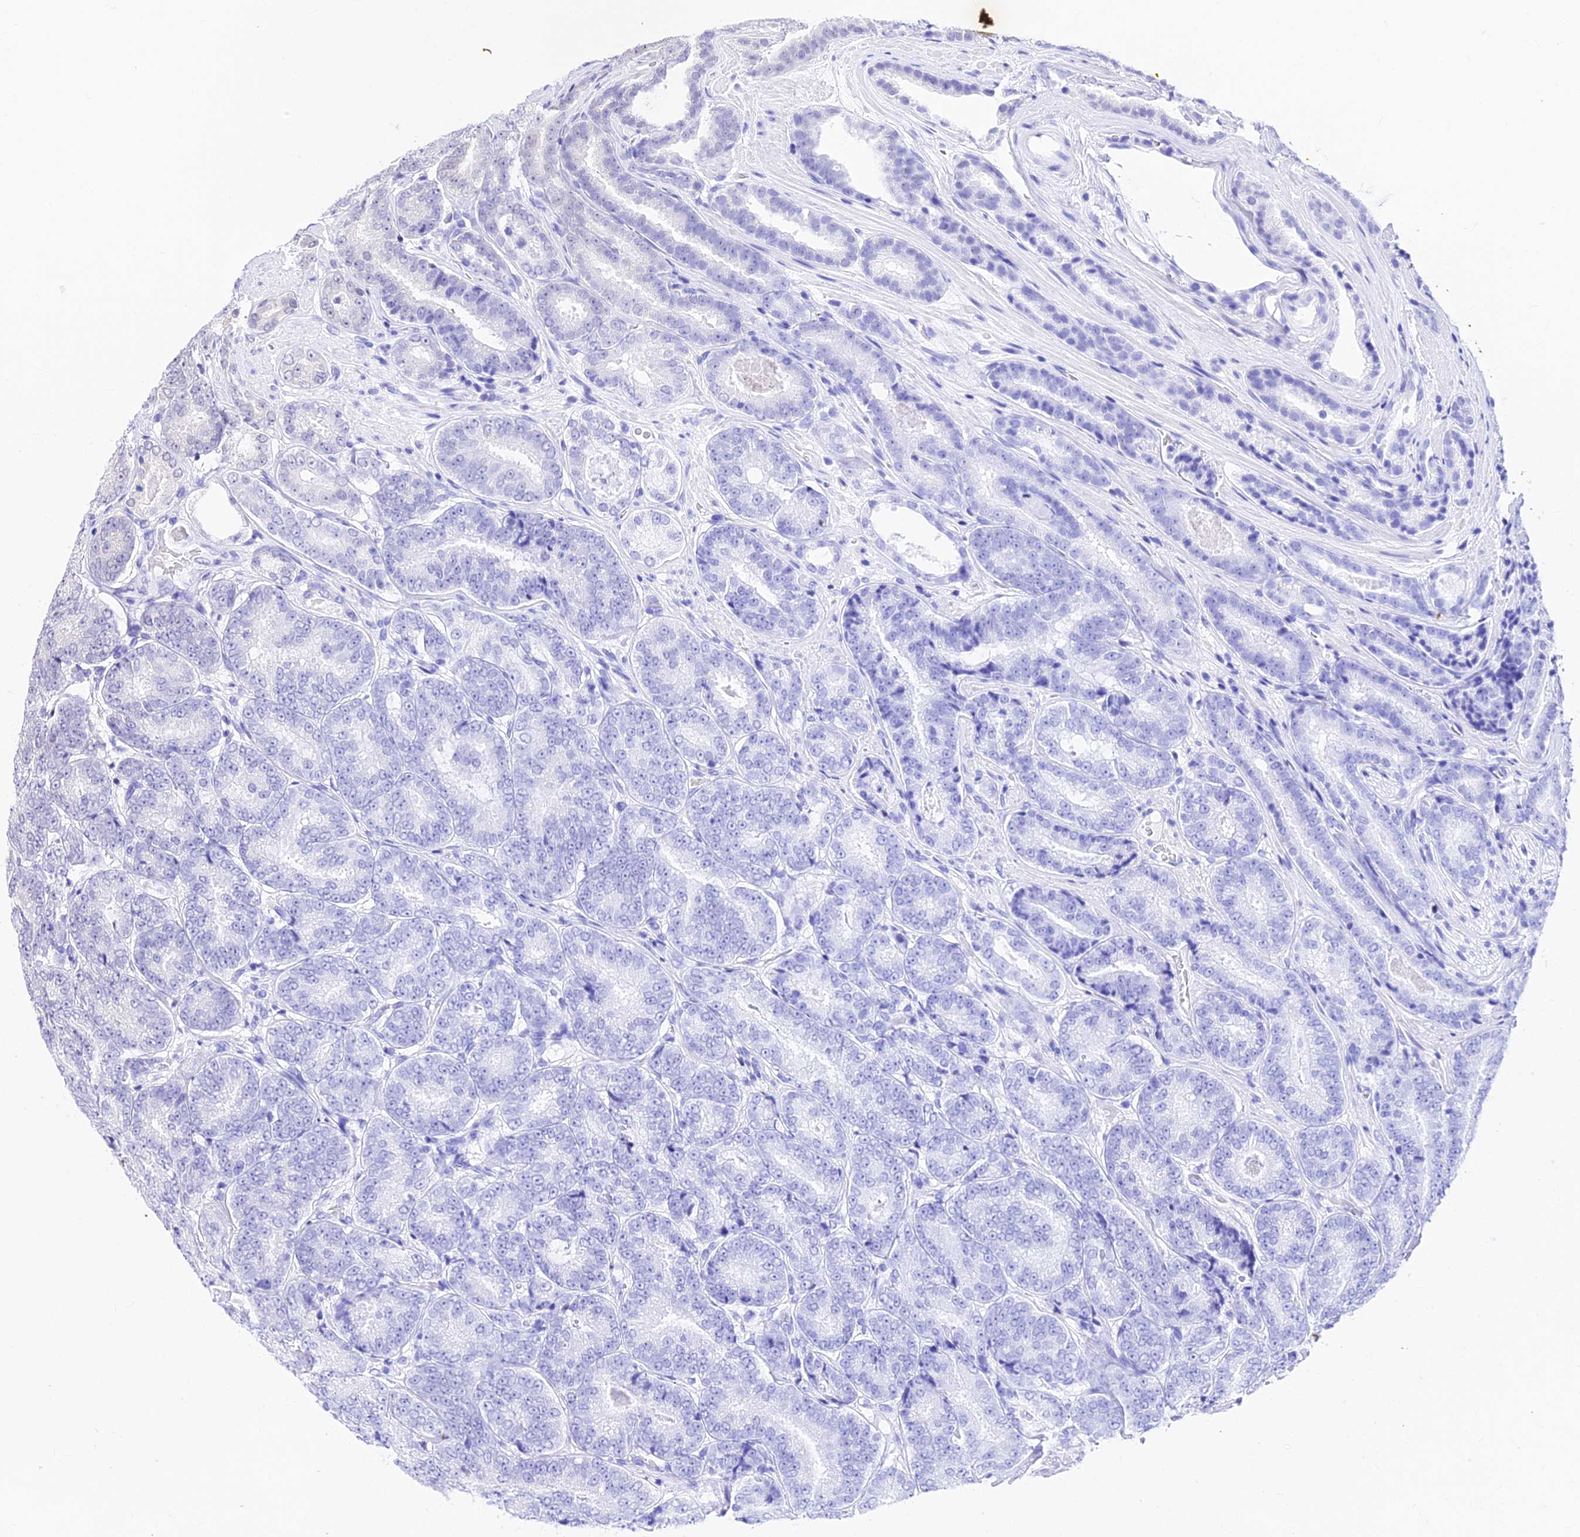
{"staining": {"intensity": "weak", "quantity": "25%-75%", "location": "nuclear"}, "tissue": "prostate cancer", "cell_type": "Tumor cells", "image_type": "cancer", "snomed": [{"axis": "morphology", "description": "Adenocarcinoma, High grade"}, {"axis": "topography", "description": "Prostate"}], "caption": "This is an image of immunohistochemistry staining of prostate cancer, which shows weak positivity in the nuclear of tumor cells.", "gene": "PAXX", "patient": {"sex": "male", "age": 72}}